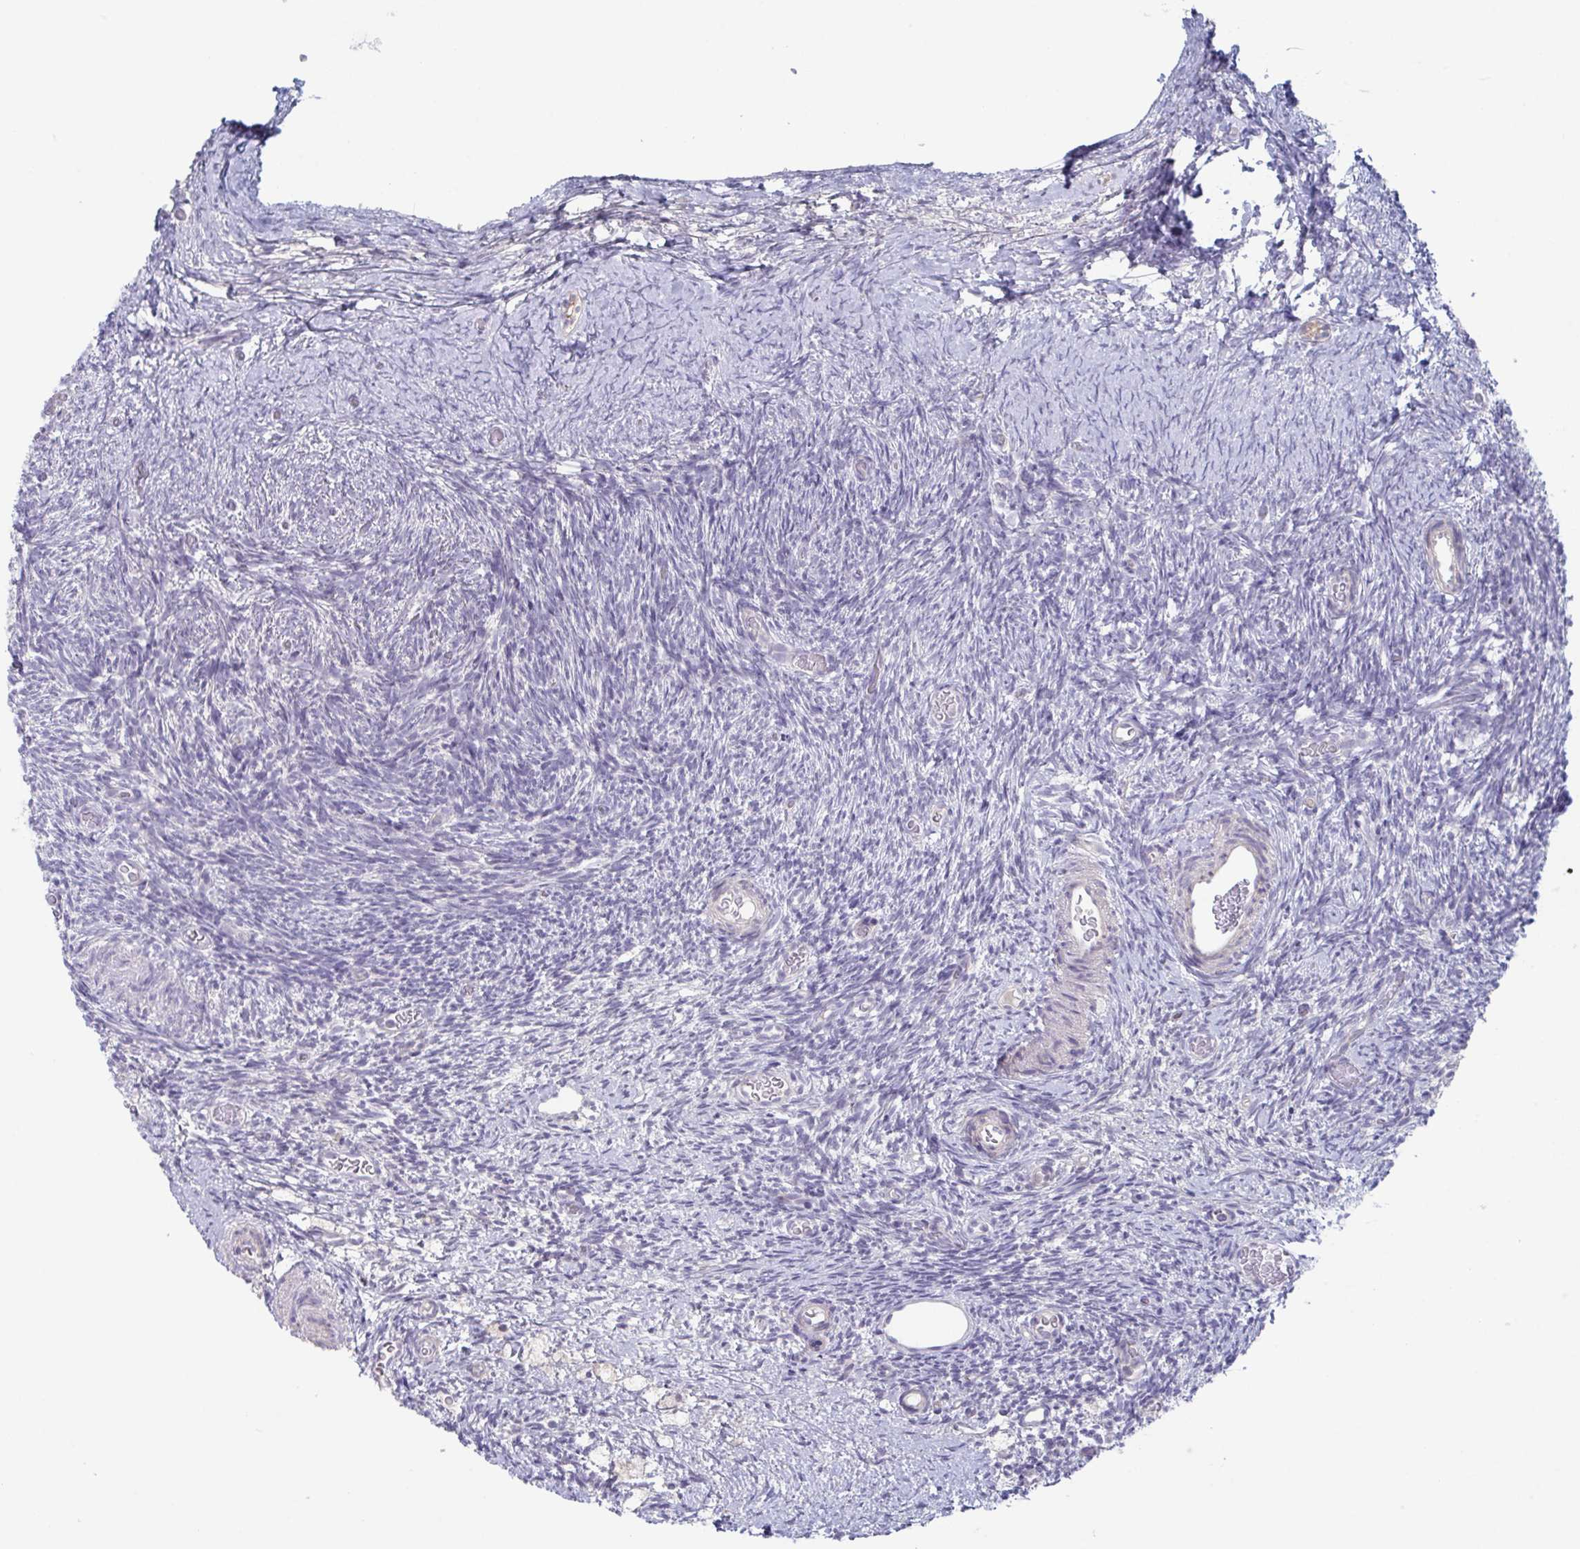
{"staining": {"intensity": "negative", "quantity": "none", "location": "none"}, "tissue": "ovary", "cell_type": "Ovarian stroma cells", "image_type": "normal", "snomed": [{"axis": "morphology", "description": "Normal tissue, NOS"}, {"axis": "topography", "description": "Ovary"}], "caption": "Ovary stained for a protein using immunohistochemistry exhibits no expression ovarian stroma cells.", "gene": "STK26", "patient": {"sex": "female", "age": 39}}